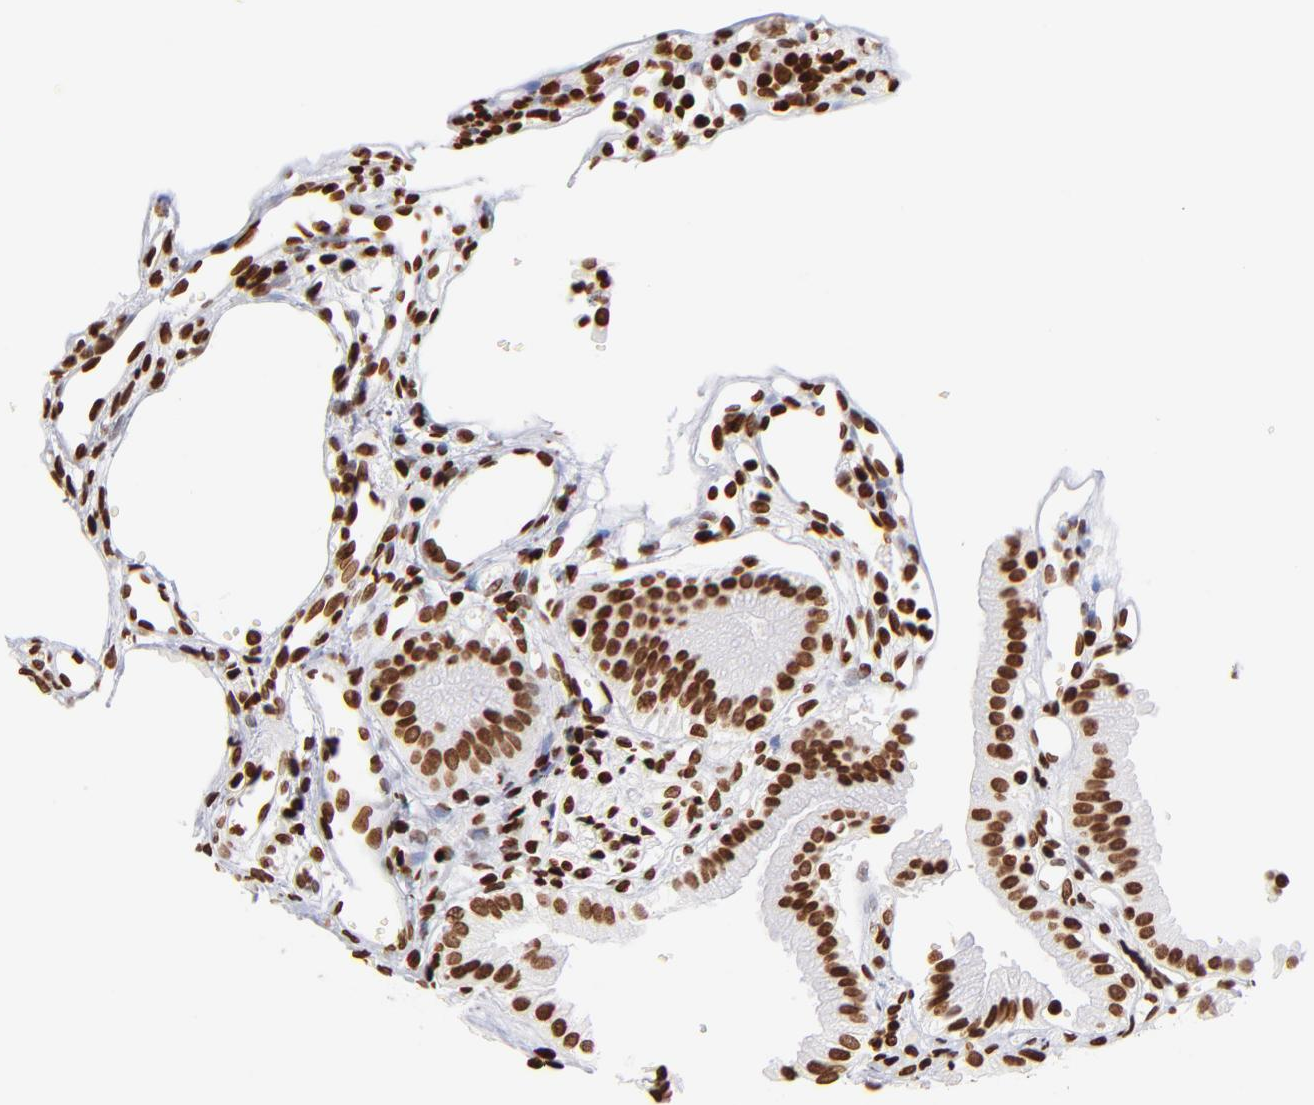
{"staining": {"intensity": "strong", "quantity": ">75%", "location": "nuclear"}, "tissue": "gallbladder", "cell_type": "Glandular cells", "image_type": "normal", "snomed": [{"axis": "morphology", "description": "Normal tissue, NOS"}, {"axis": "topography", "description": "Gallbladder"}], "caption": "Brown immunohistochemical staining in unremarkable gallbladder exhibits strong nuclear positivity in approximately >75% of glandular cells.", "gene": "RTL4", "patient": {"sex": "male", "age": 65}}